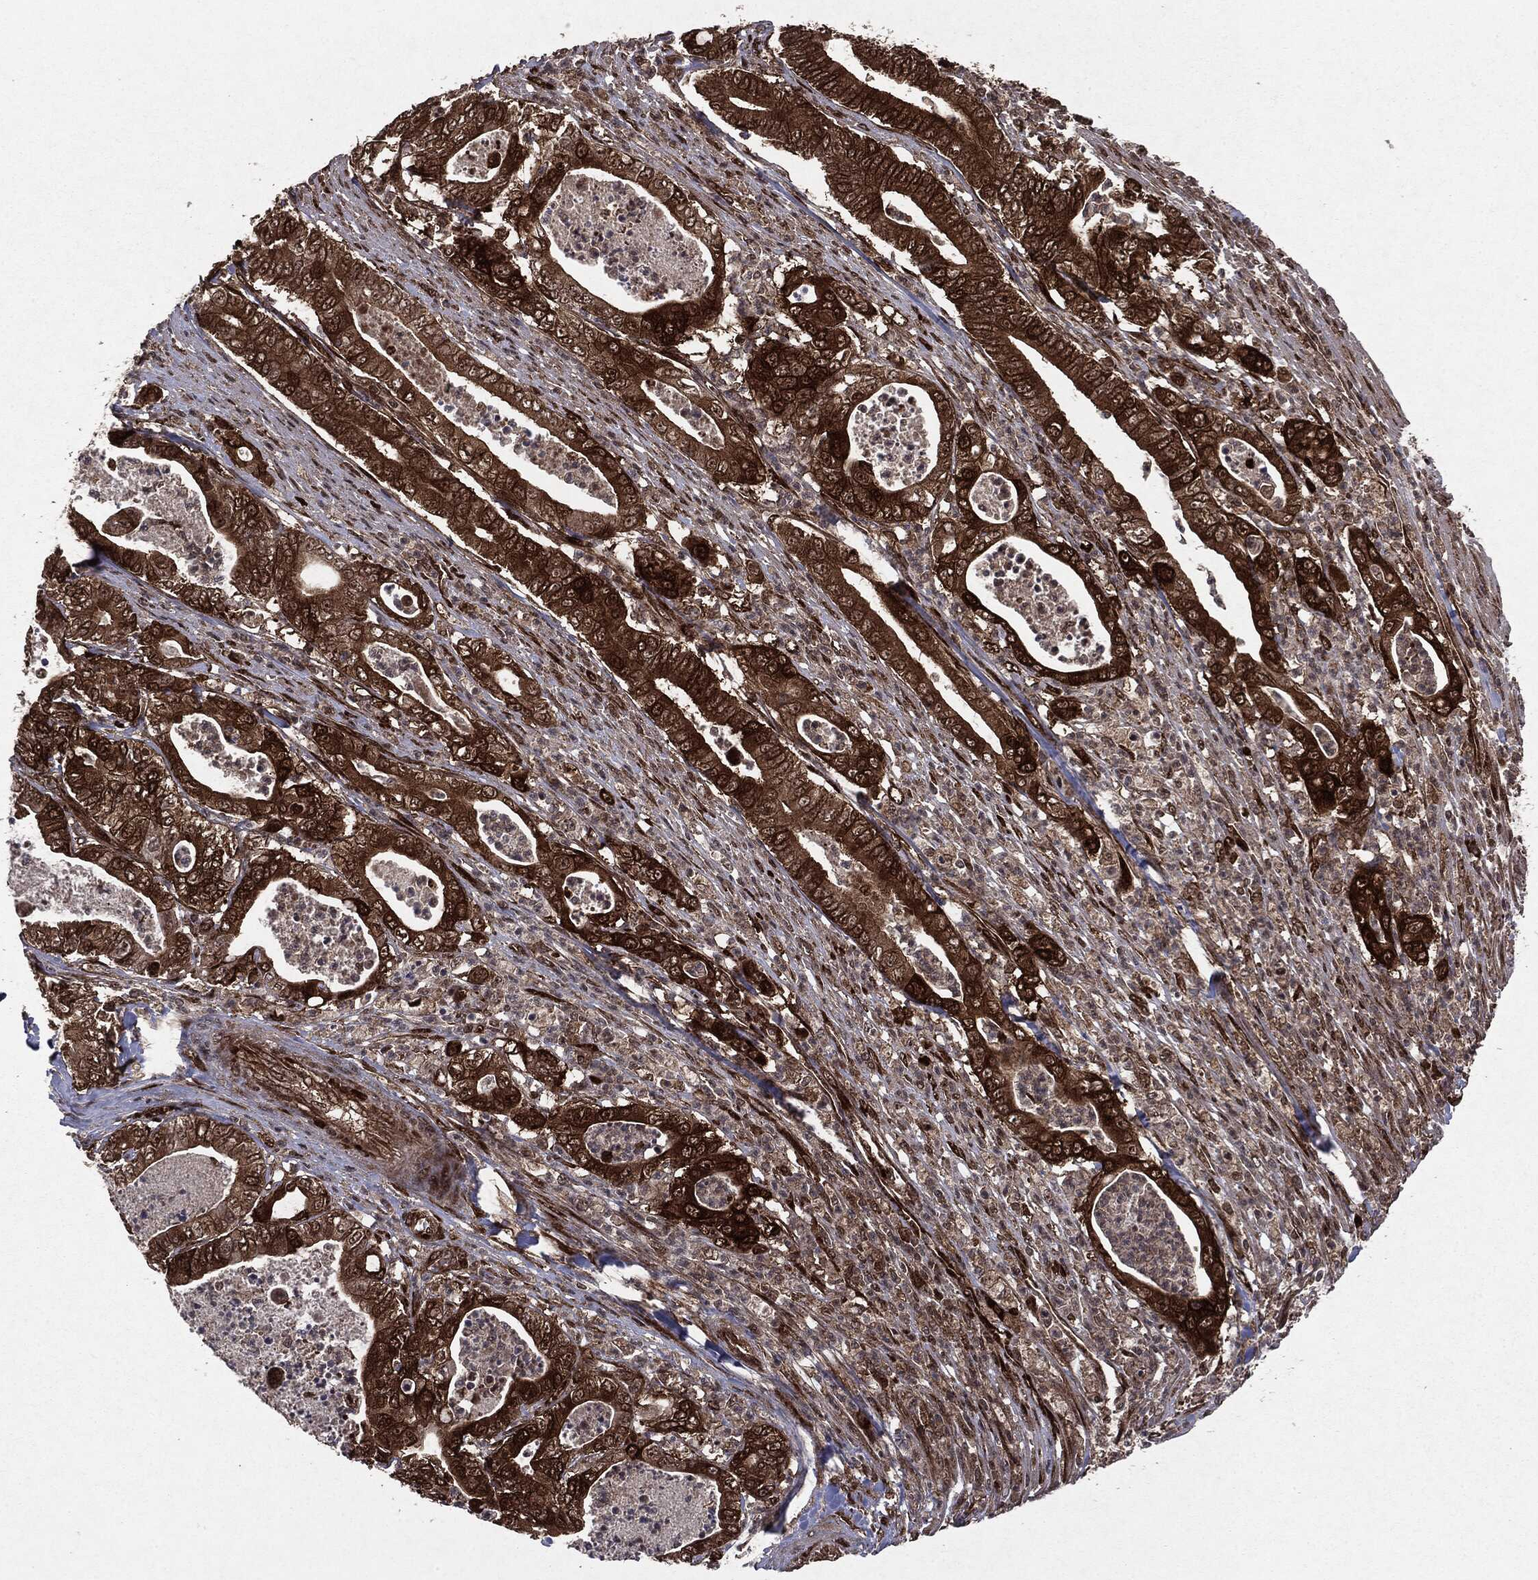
{"staining": {"intensity": "strong", "quantity": ">75%", "location": "cytoplasmic/membranous"}, "tissue": "pancreatic cancer", "cell_type": "Tumor cells", "image_type": "cancer", "snomed": [{"axis": "morphology", "description": "Adenocarcinoma, NOS"}, {"axis": "topography", "description": "Pancreas"}], "caption": "High-power microscopy captured an IHC image of adenocarcinoma (pancreatic), revealing strong cytoplasmic/membranous staining in approximately >75% of tumor cells.", "gene": "OTUB1", "patient": {"sex": "male", "age": 71}}